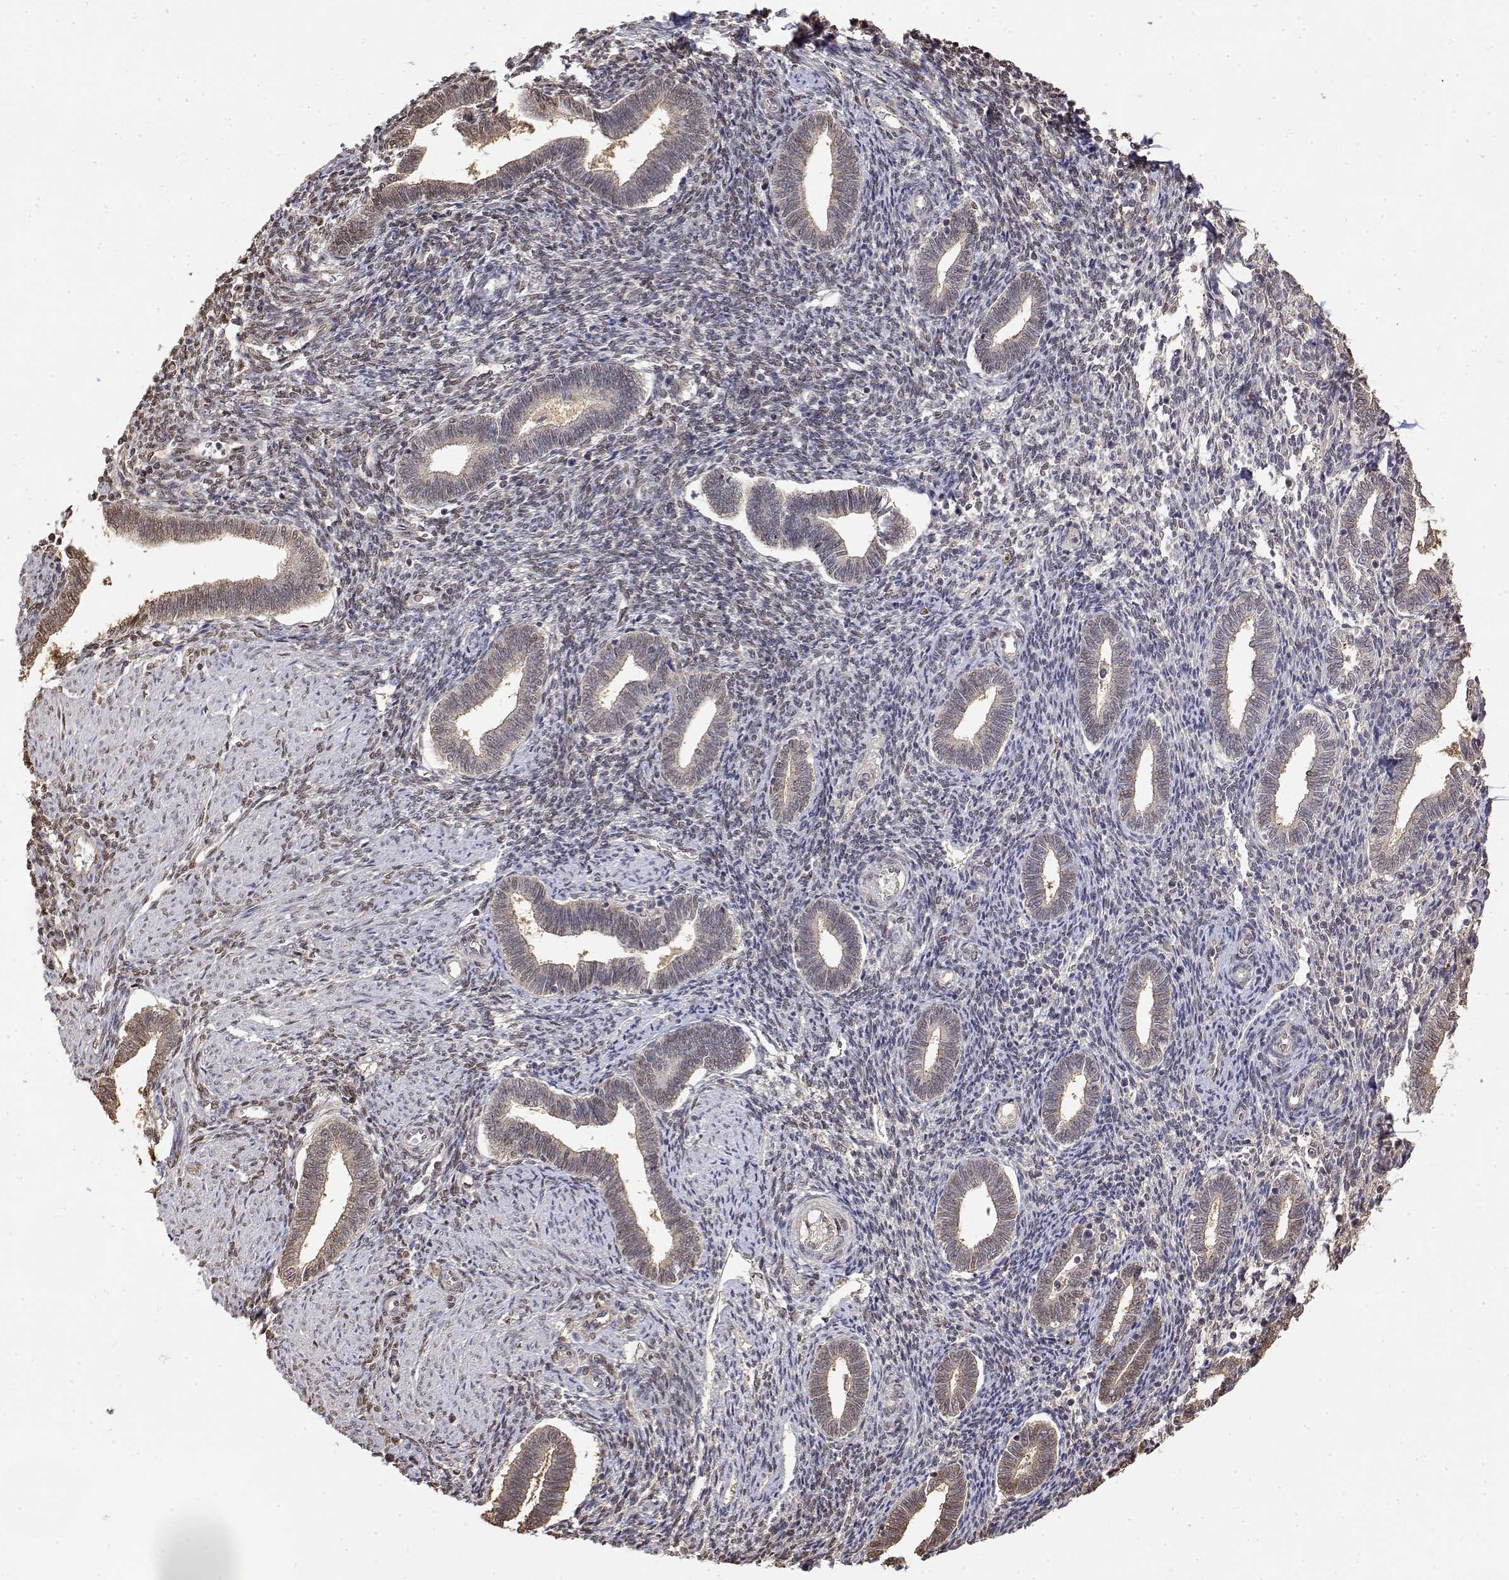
{"staining": {"intensity": "weak", "quantity": ">75%", "location": "nuclear"}, "tissue": "endometrium", "cell_type": "Cells in endometrial stroma", "image_type": "normal", "snomed": [{"axis": "morphology", "description": "Normal tissue, NOS"}, {"axis": "topography", "description": "Endometrium"}], "caption": "Normal endometrium shows weak nuclear positivity in approximately >75% of cells in endometrial stroma (Stains: DAB (3,3'-diaminobenzidine) in brown, nuclei in blue, Microscopy: brightfield microscopy at high magnification)..", "gene": "TPI1", "patient": {"sex": "female", "age": 42}}